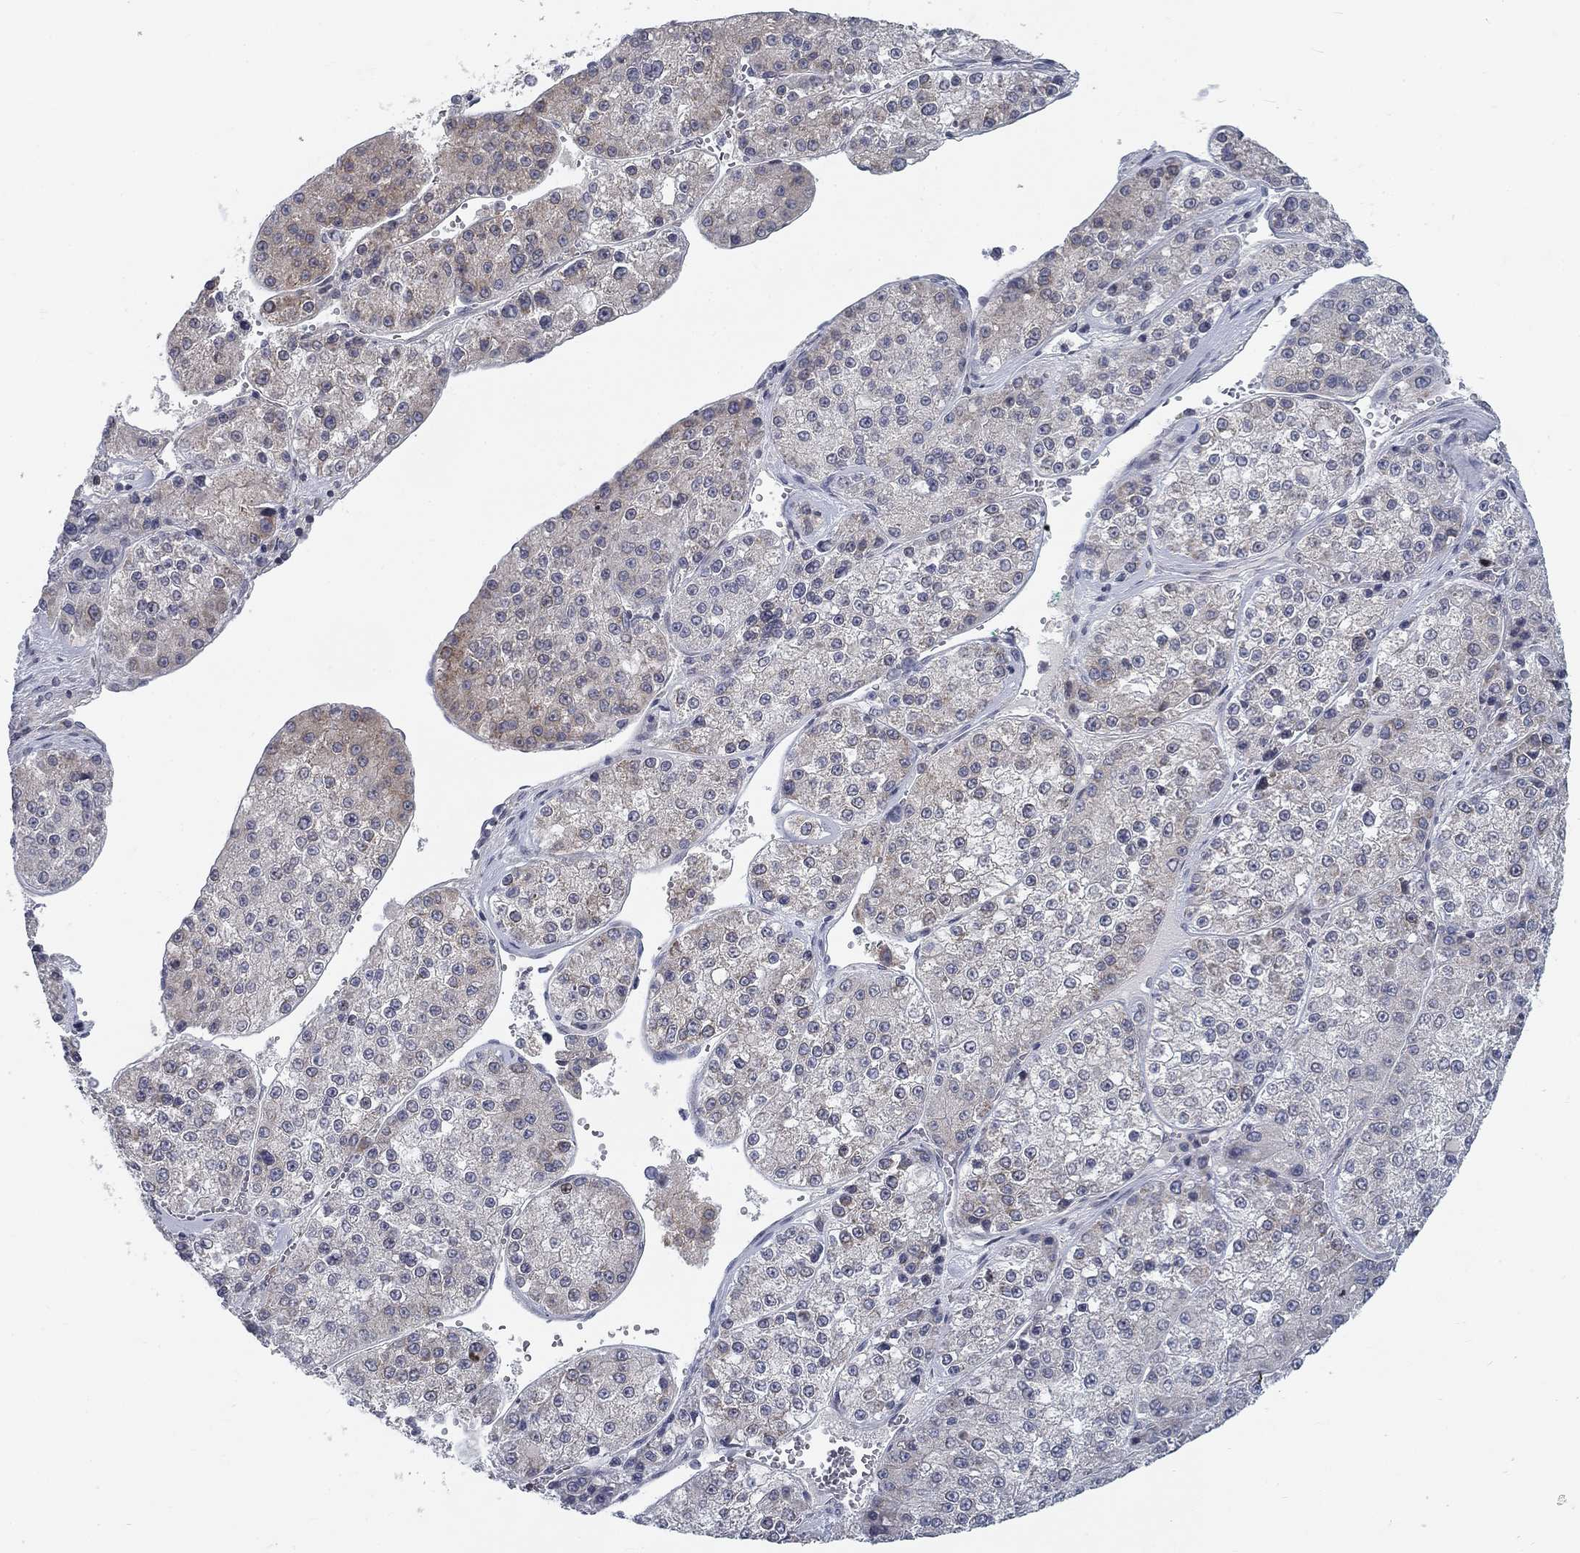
{"staining": {"intensity": "weak", "quantity": "<25%", "location": "cytoplasmic/membranous"}, "tissue": "liver cancer", "cell_type": "Tumor cells", "image_type": "cancer", "snomed": [{"axis": "morphology", "description": "Carcinoma, Hepatocellular, NOS"}, {"axis": "topography", "description": "Liver"}], "caption": "Image shows no significant protein positivity in tumor cells of hepatocellular carcinoma (liver).", "gene": "ATP1A3", "patient": {"sex": "female", "age": 73}}